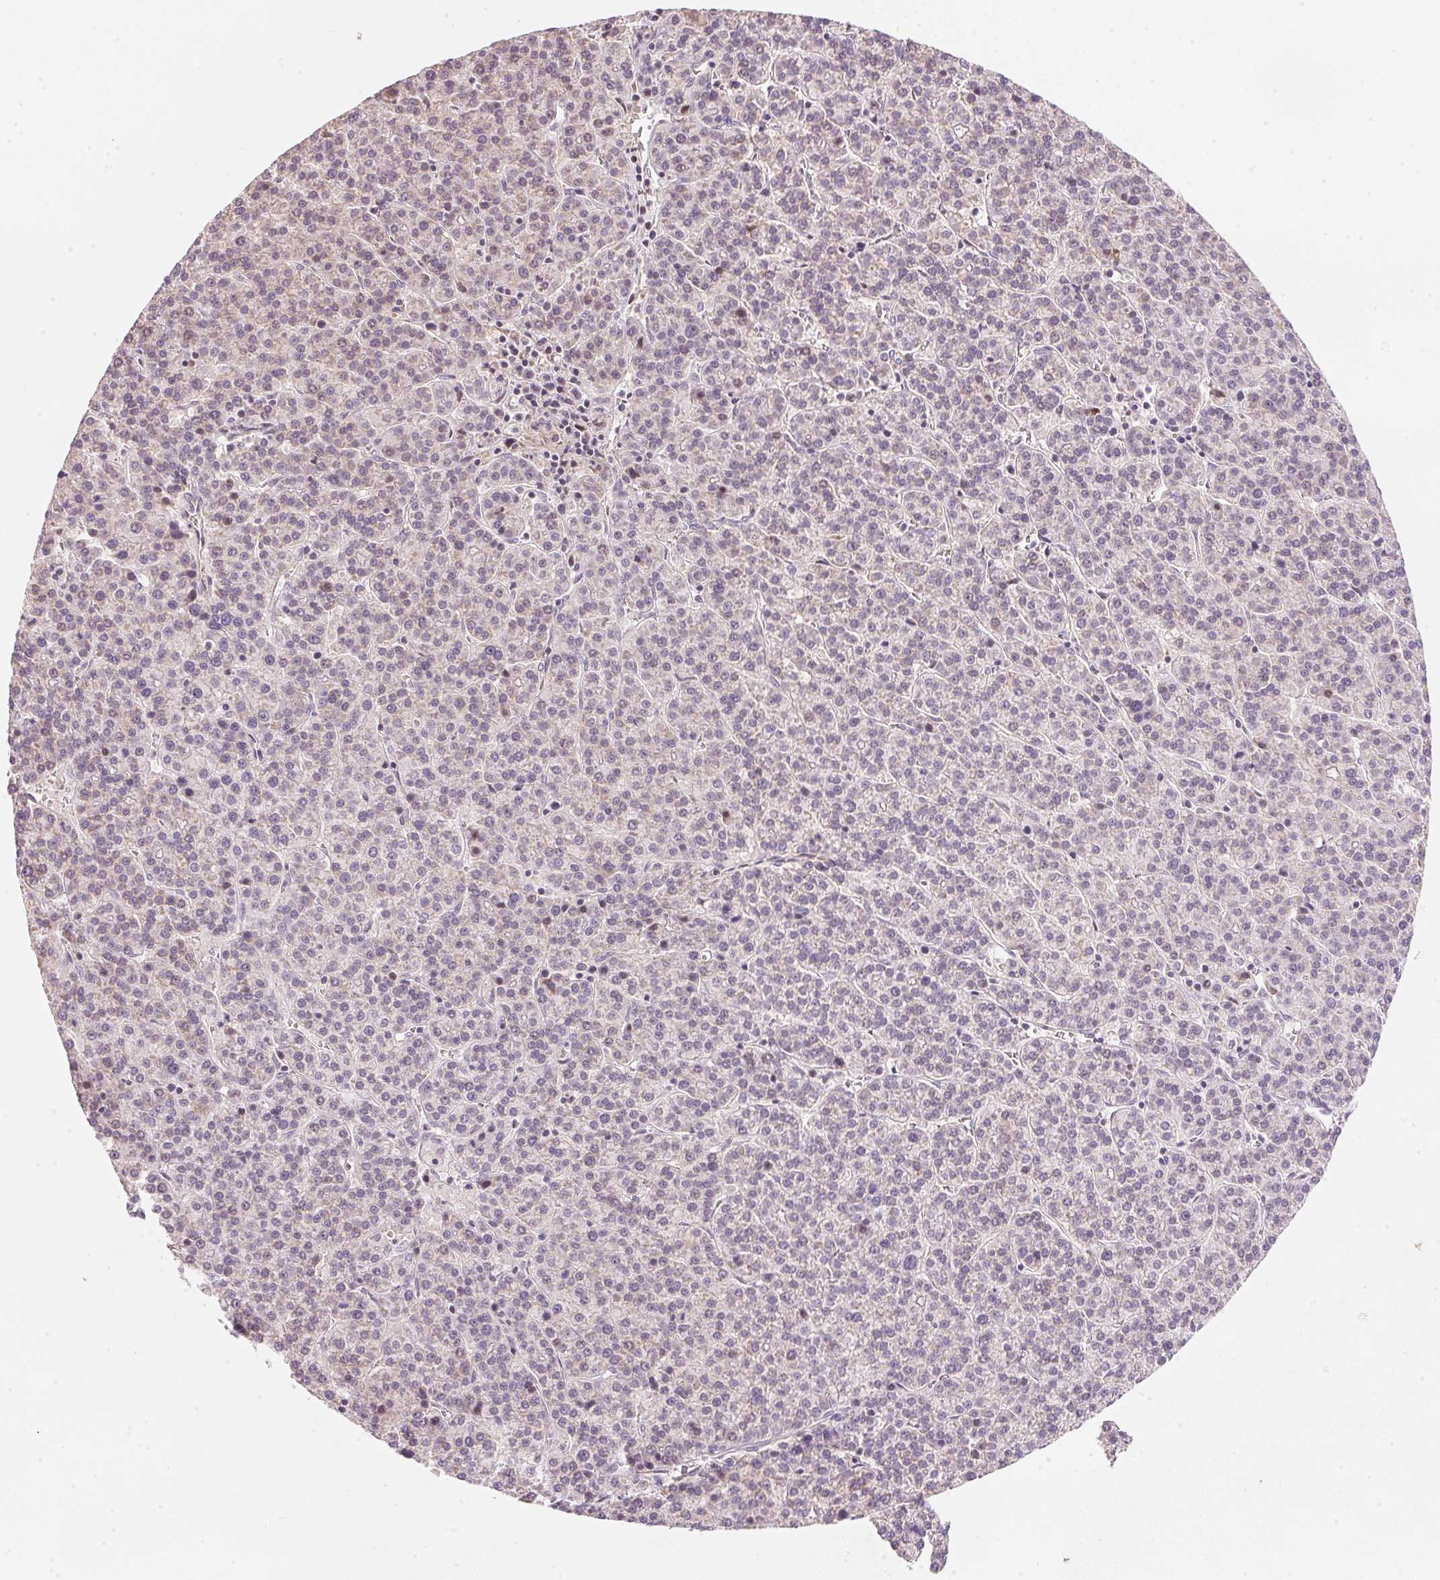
{"staining": {"intensity": "weak", "quantity": "25%-75%", "location": "cytoplasmic/membranous"}, "tissue": "liver cancer", "cell_type": "Tumor cells", "image_type": "cancer", "snomed": [{"axis": "morphology", "description": "Carcinoma, Hepatocellular, NOS"}, {"axis": "topography", "description": "Liver"}], "caption": "DAB immunohistochemical staining of human liver cancer shows weak cytoplasmic/membranous protein positivity in approximately 25%-75% of tumor cells.", "gene": "COQ7", "patient": {"sex": "female", "age": 58}}